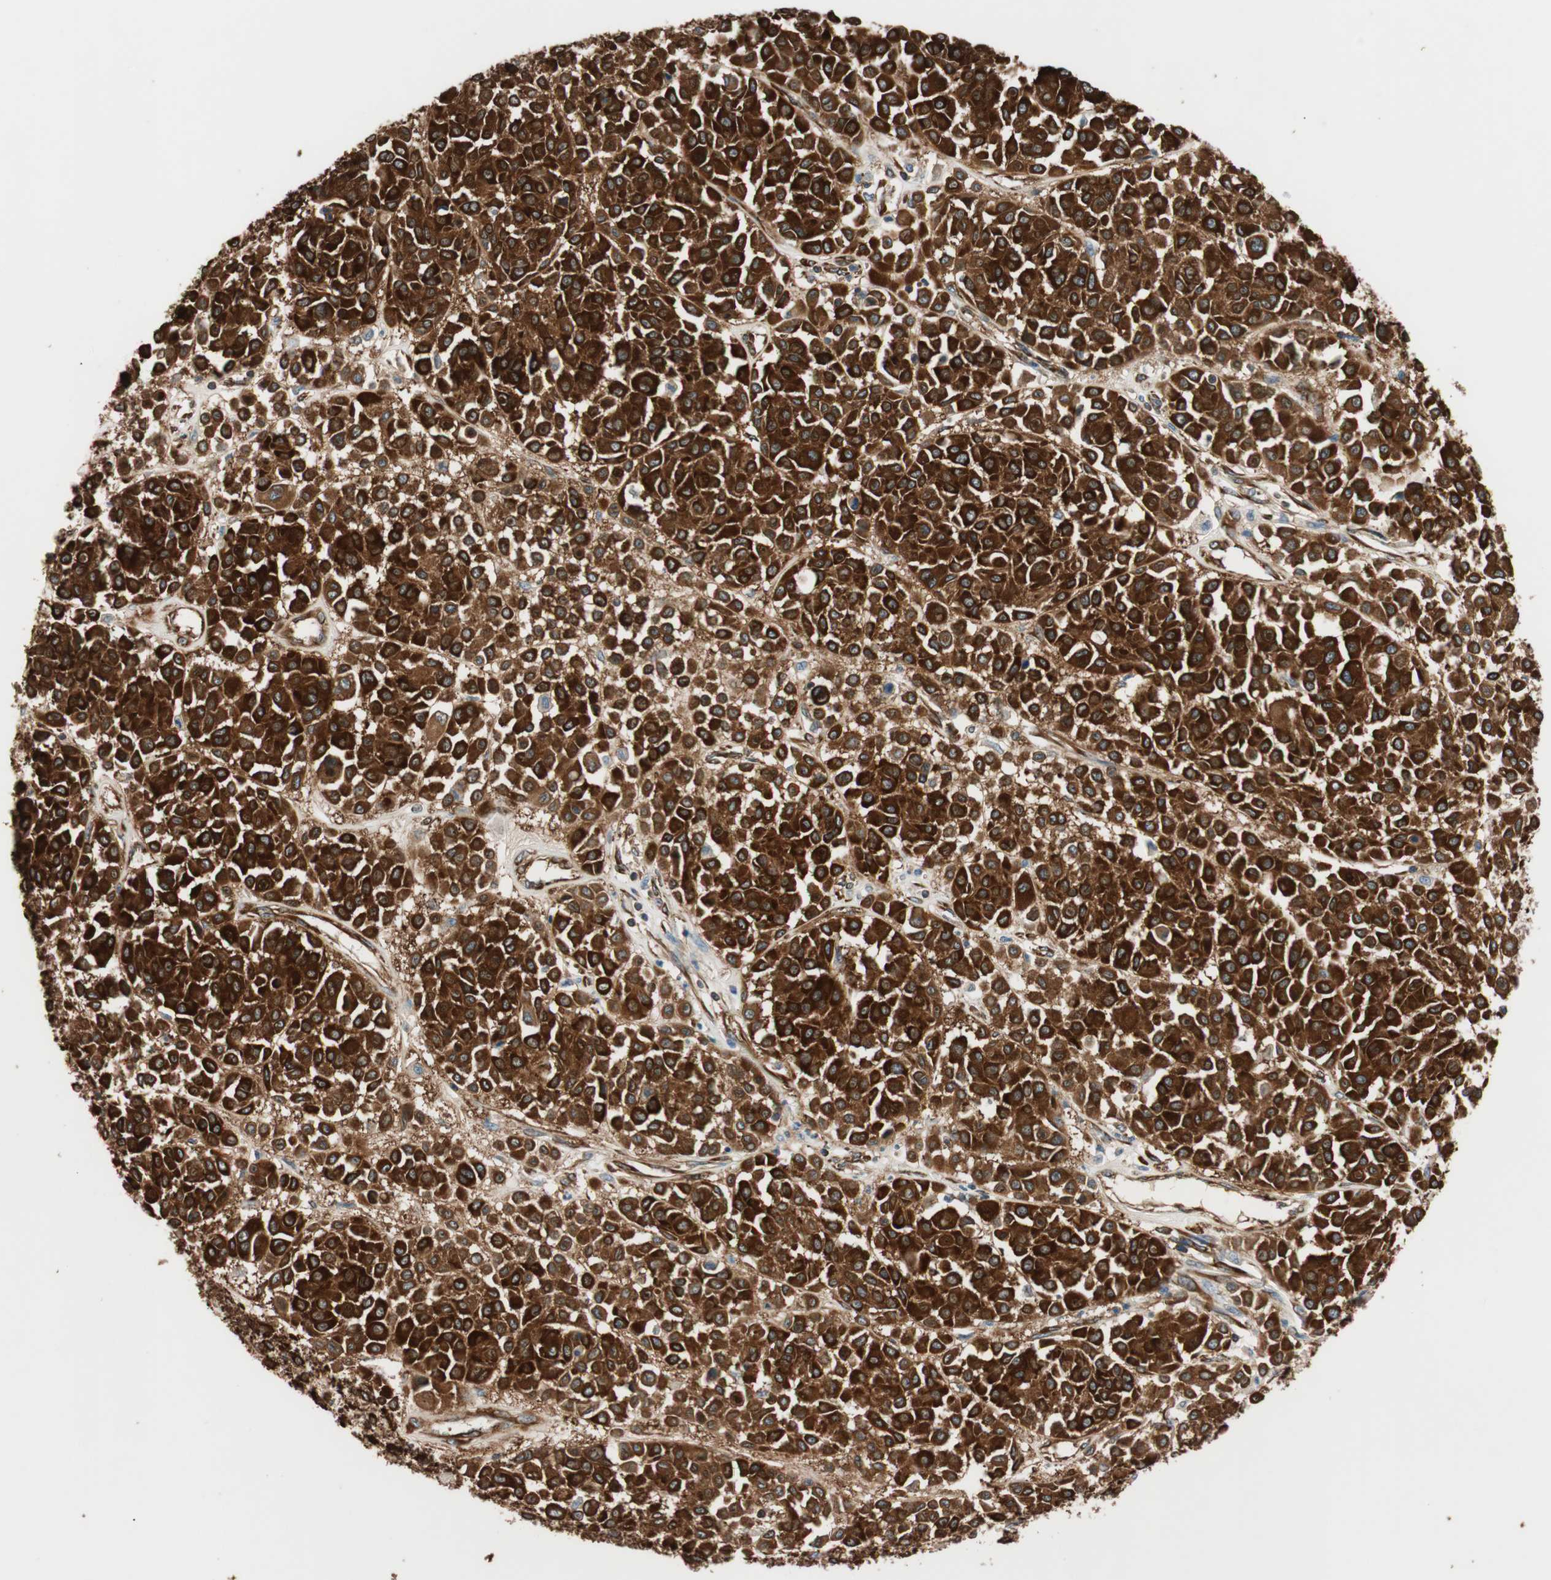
{"staining": {"intensity": "strong", "quantity": ">75%", "location": "cytoplasmic/membranous"}, "tissue": "melanoma", "cell_type": "Tumor cells", "image_type": "cancer", "snomed": [{"axis": "morphology", "description": "Malignant melanoma, Metastatic site"}, {"axis": "topography", "description": "Soft tissue"}], "caption": "Tumor cells exhibit high levels of strong cytoplasmic/membranous positivity in approximately >75% of cells in malignant melanoma (metastatic site).", "gene": "WASL", "patient": {"sex": "male", "age": 41}}